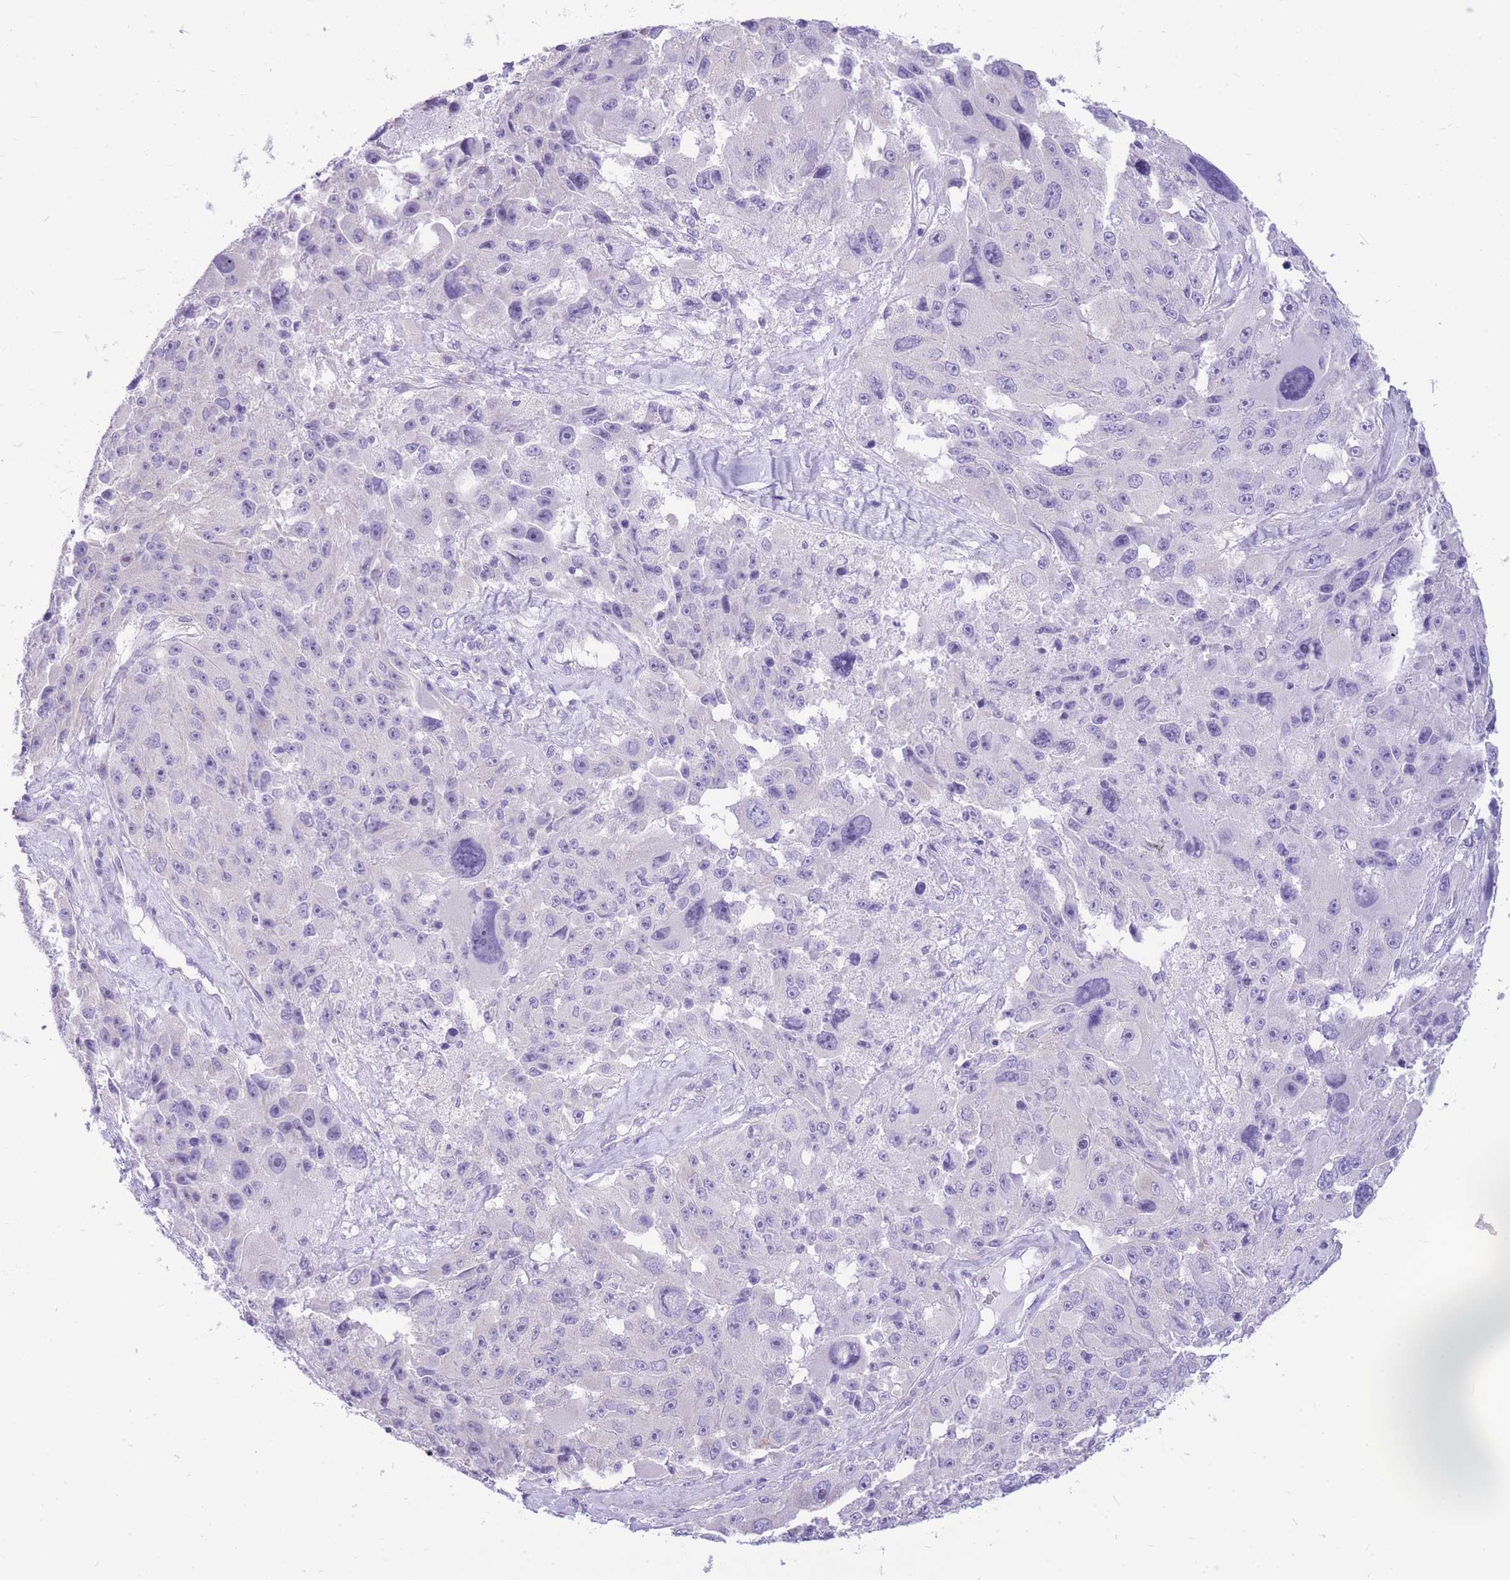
{"staining": {"intensity": "negative", "quantity": "none", "location": "none"}, "tissue": "melanoma", "cell_type": "Tumor cells", "image_type": "cancer", "snomed": [{"axis": "morphology", "description": "Malignant melanoma, Metastatic site"}, {"axis": "topography", "description": "Lymph node"}], "caption": "Tumor cells show no significant expression in malignant melanoma (metastatic site). (DAB immunohistochemistry (IHC) with hematoxylin counter stain).", "gene": "ZNF311", "patient": {"sex": "male", "age": 62}}